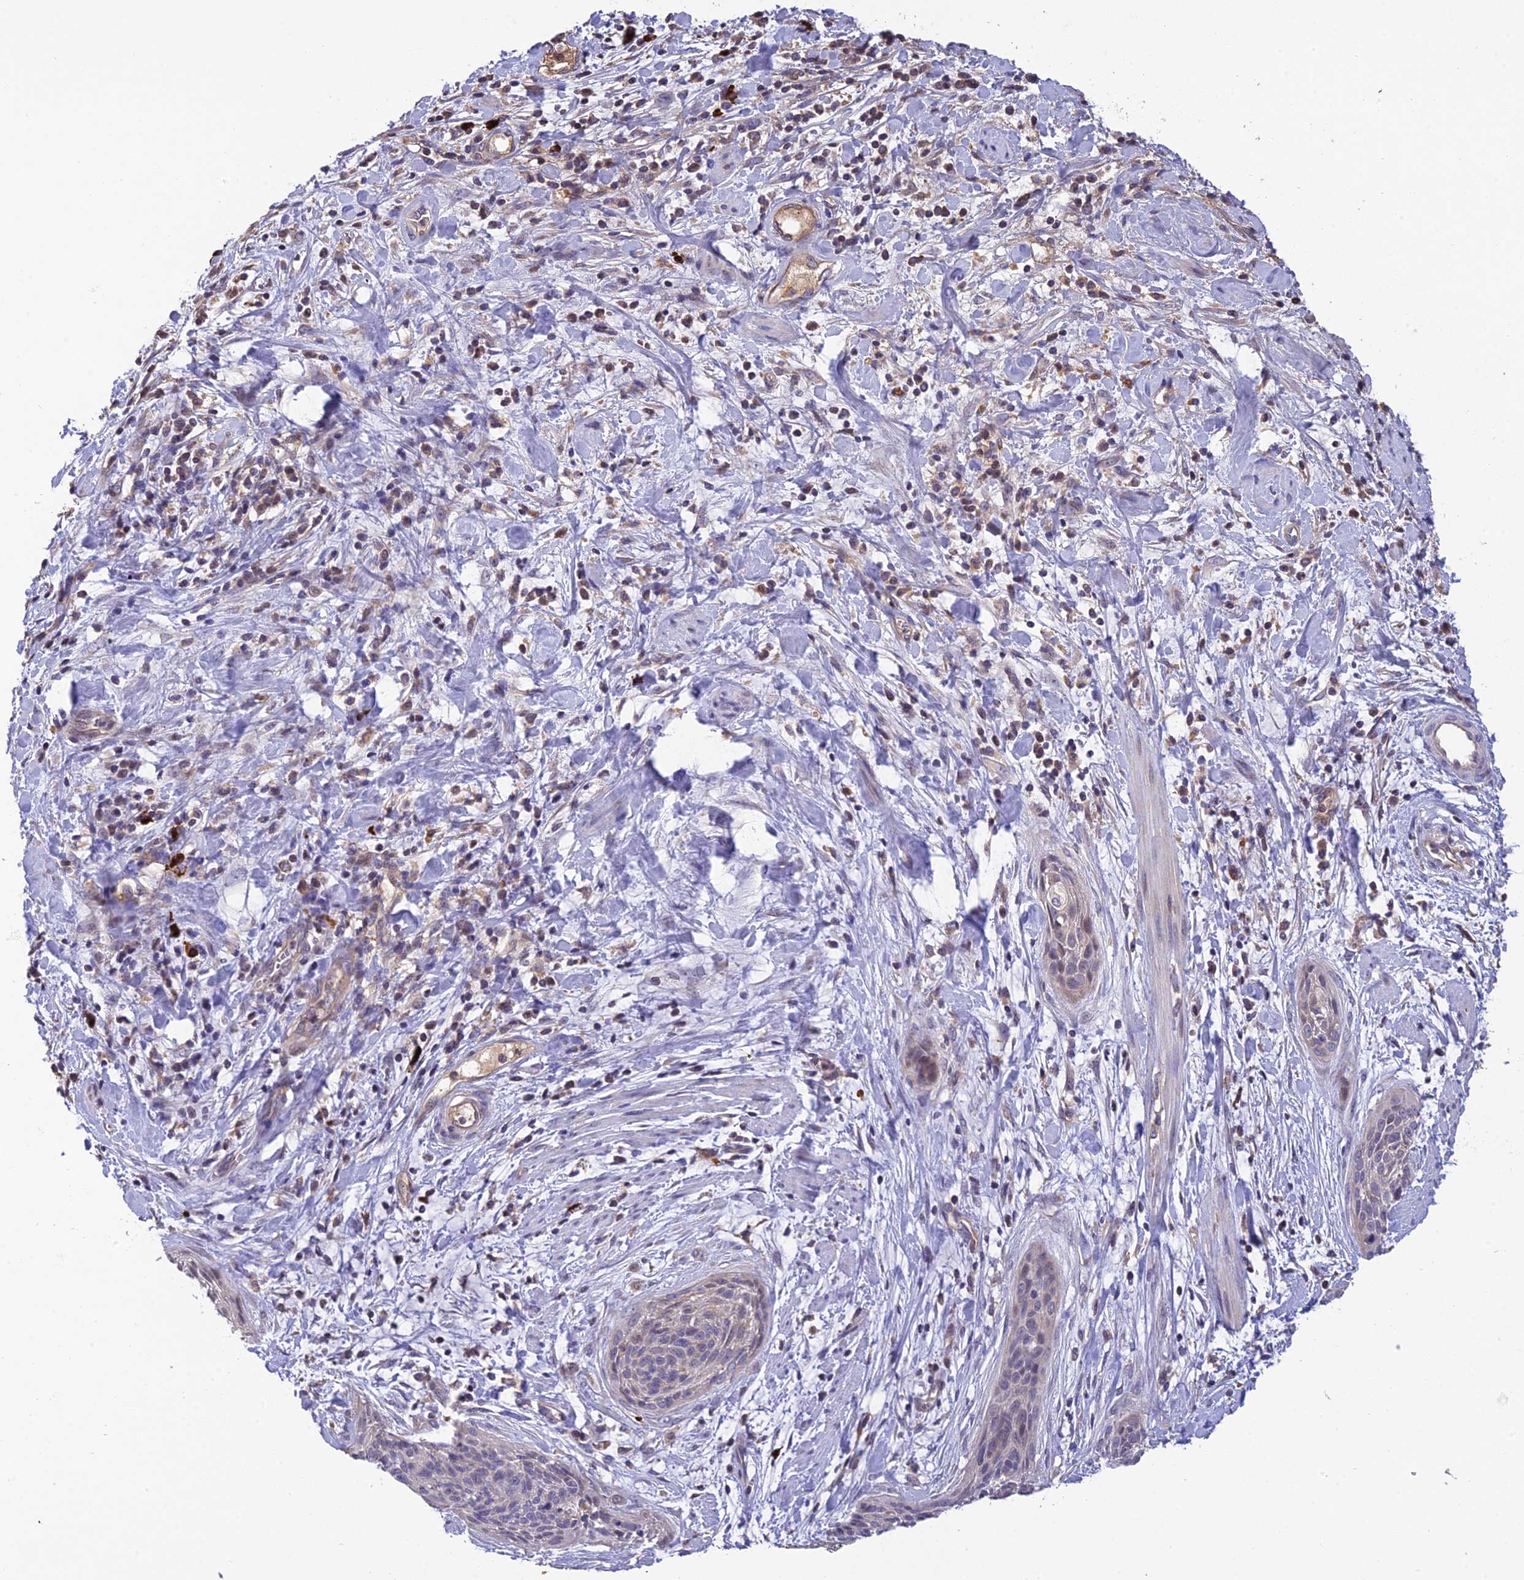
{"staining": {"intensity": "negative", "quantity": "none", "location": "none"}, "tissue": "cervical cancer", "cell_type": "Tumor cells", "image_type": "cancer", "snomed": [{"axis": "morphology", "description": "Squamous cell carcinoma, NOS"}, {"axis": "topography", "description": "Cervix"}], "caption": "Tumor cells show no significant staining in cervical cancer (squamous cell carcinoma).", "gene": "MIOS", "patient": {"sex": "female", "age": 55}}